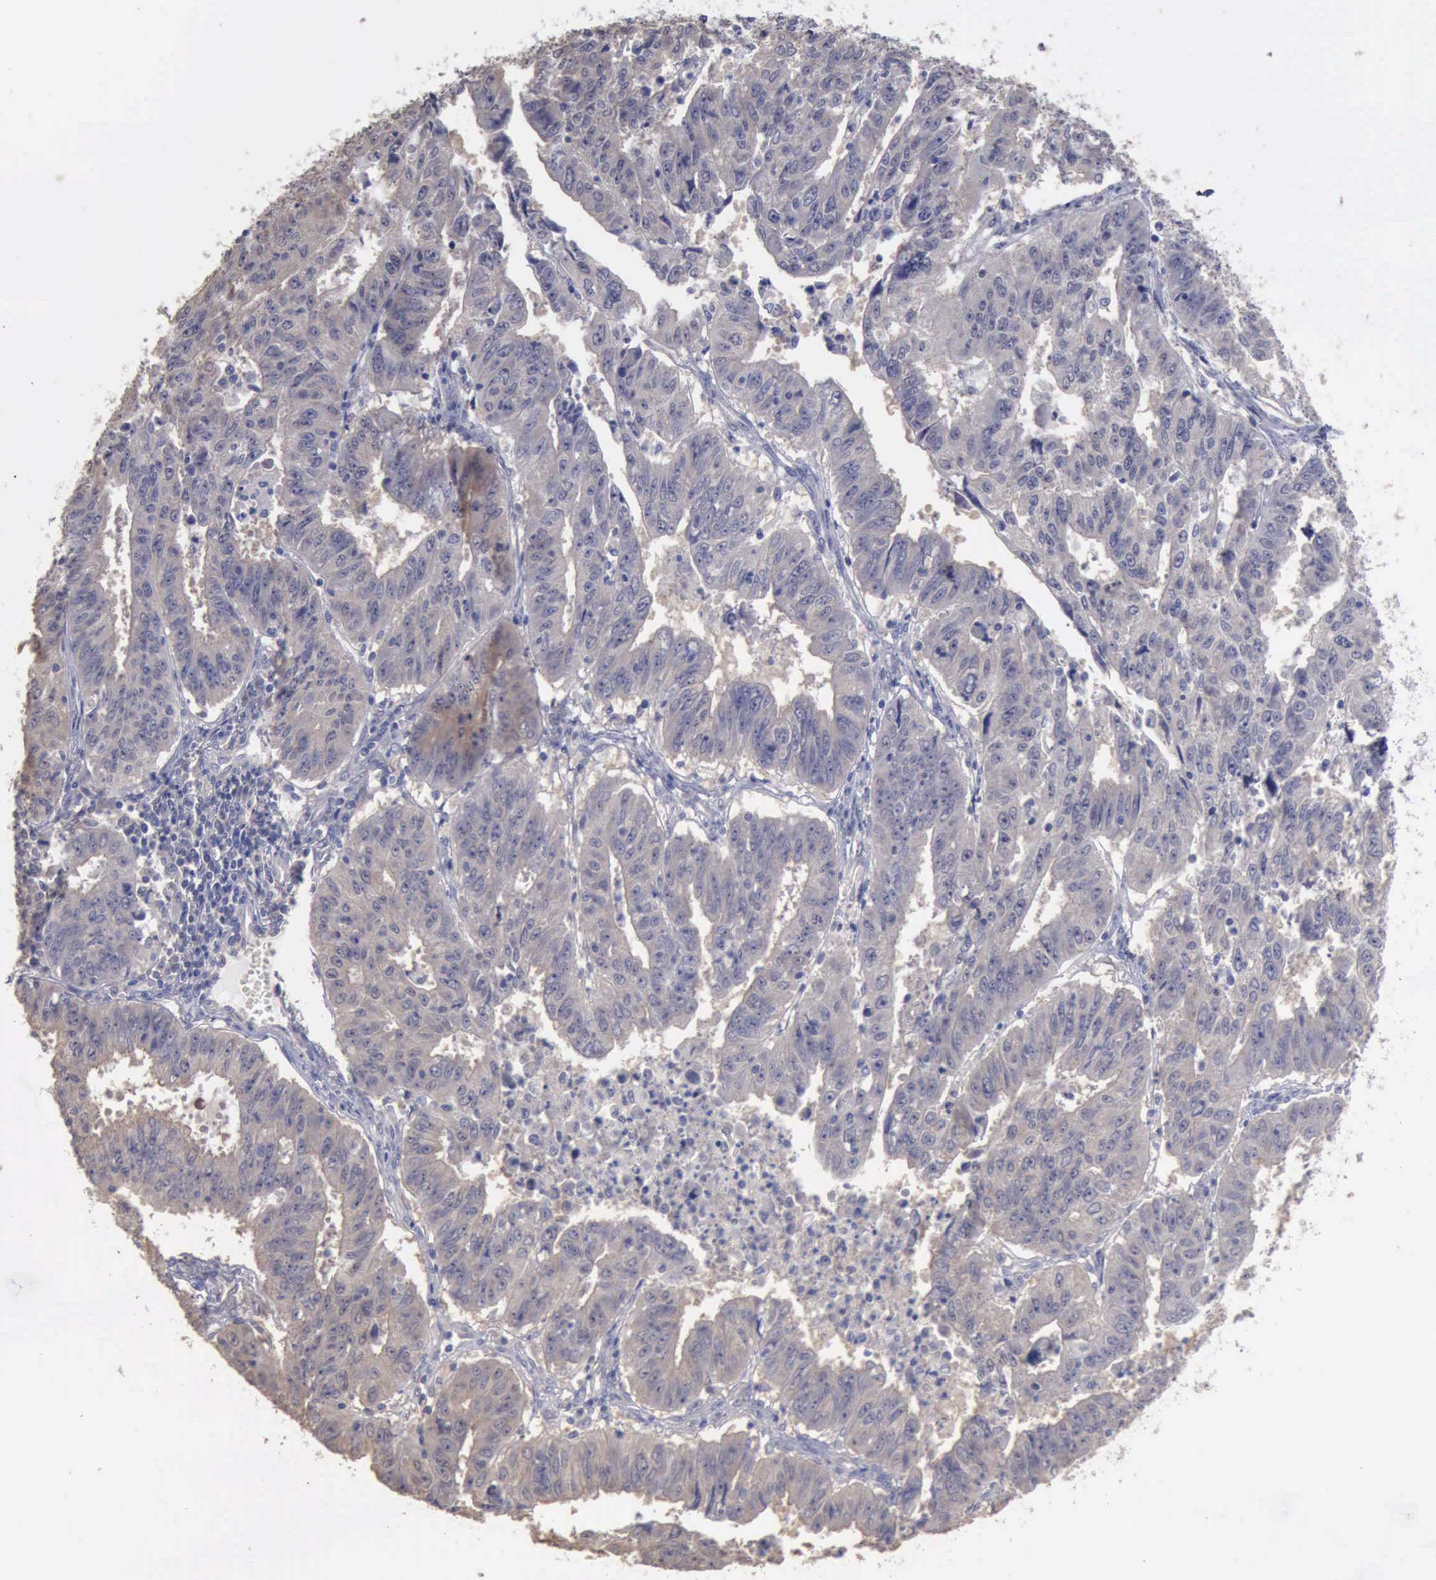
{"staining": {"intensity": "negative", "quantity": "none", "location": "none"}, "tissue": "endometrial cancer", "cell_type": "Tumor cells", "image_type": "cancer", "snomed": [{"axis": "morphology", "description": "Adenocarcinoma, NOS"}, {"axis": "topography", "description": "Endometrium"}], "caption": "Tumor cells are negative for brown protein staining in endometrial cancer. (Immunohistochemistry (ihc), brightfield microscopy, high magnification).", "gene": "PHKA1", "patient": {"sex": "female", "age": 42}}